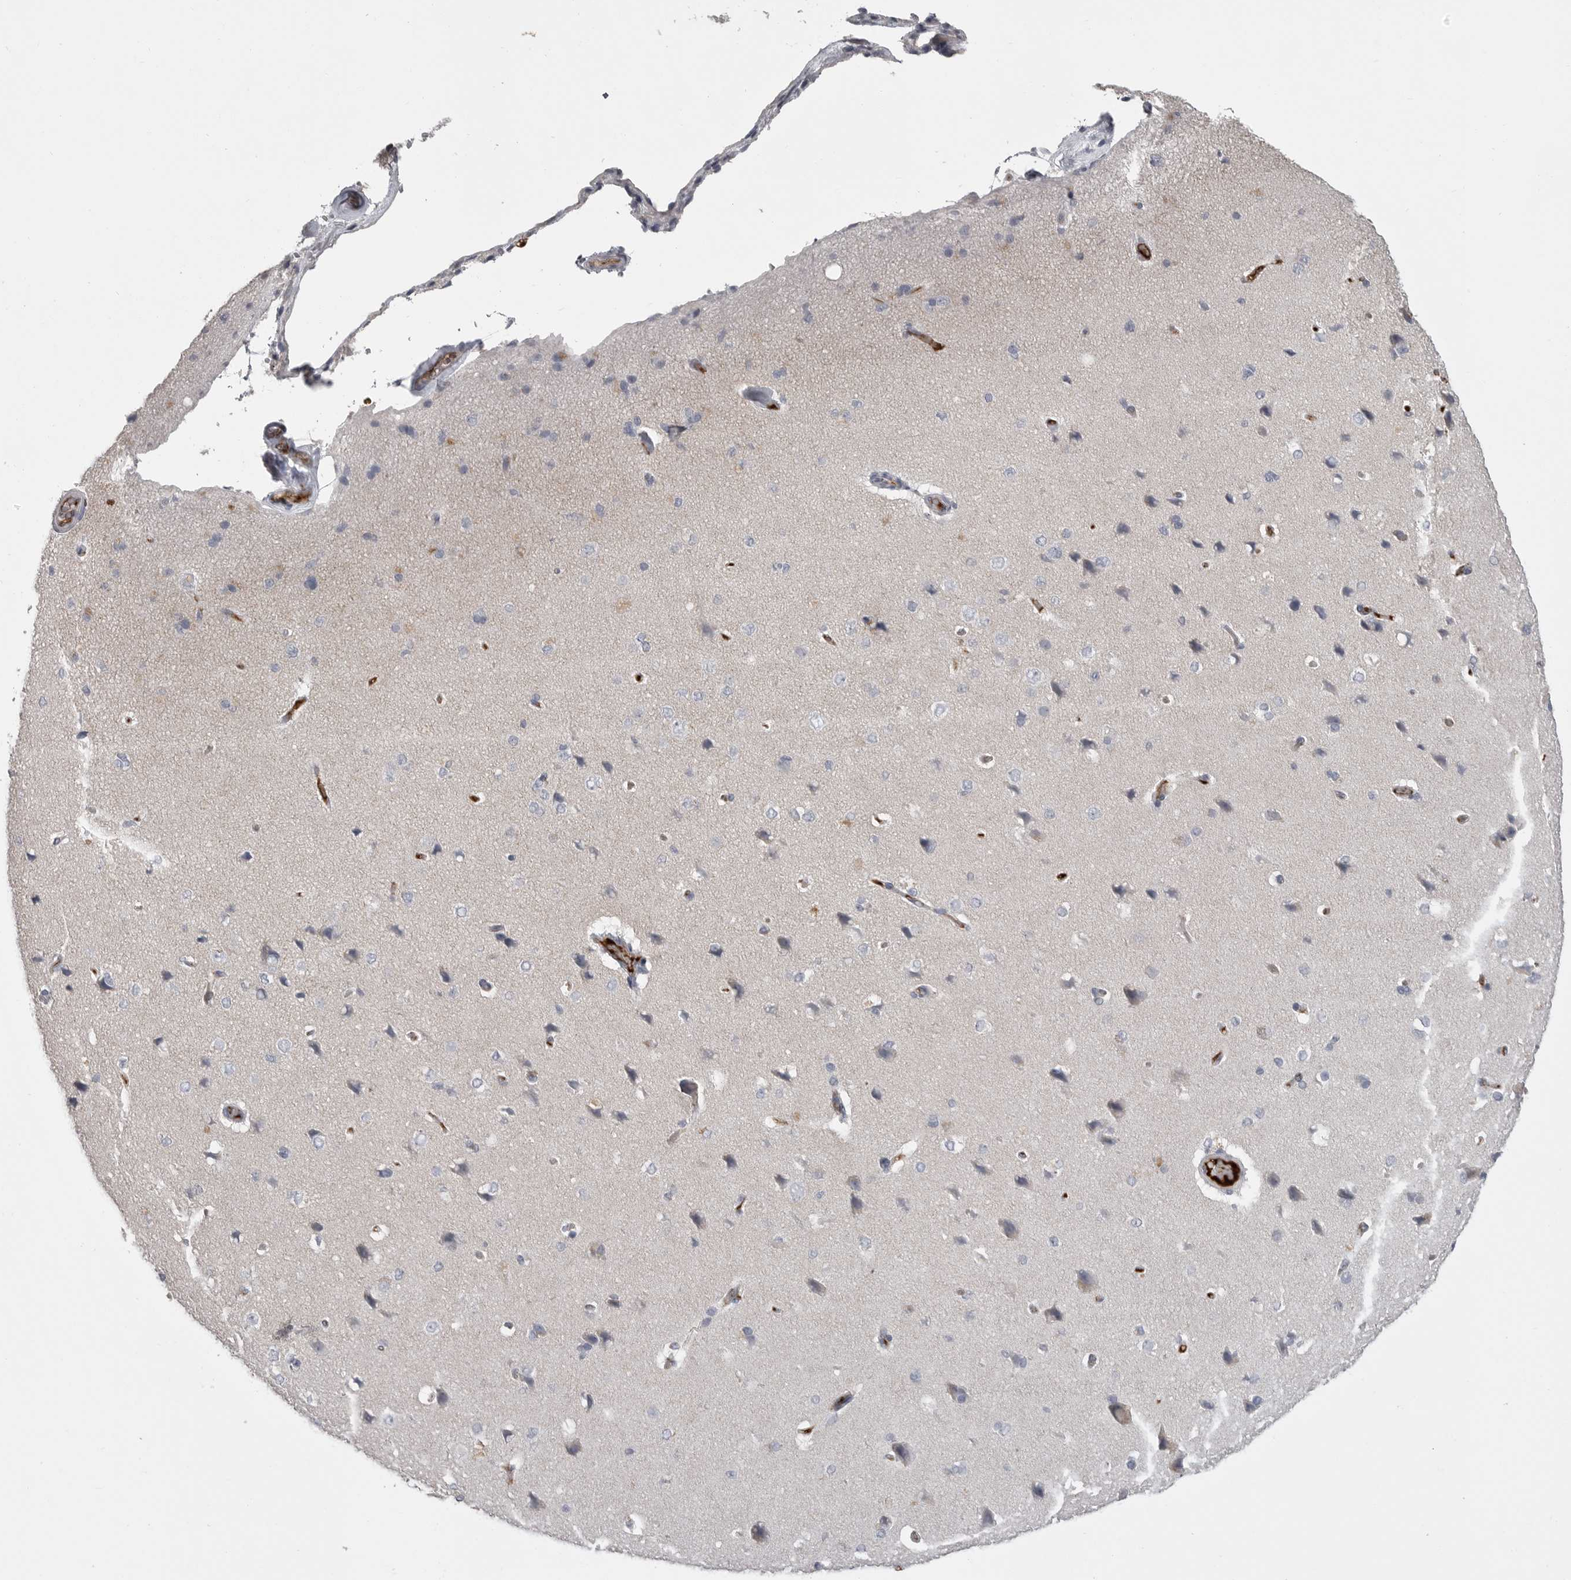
{"staining": {"intensity": "weak", "quantity": "25%-75%", "location": "cytoplasmic/membranous"}, "tissue": "cerebral cortex", "cell_type": "Endothelial cells", "image_type": "normal", "snomed": [{"axis": "morphology", "description": "Normal tissue, NOS"}, {"axis": "topography", "description": "Cerebral cortex"}], "caption": "Brown immunohistochemical staining in benign human cerebral cortex displays weak cytoplasmic/membranous expression in about 25%-75% of endothelial cells.", "gene": "SERPING1", "patient": {"sex": "male", "age": 62}}